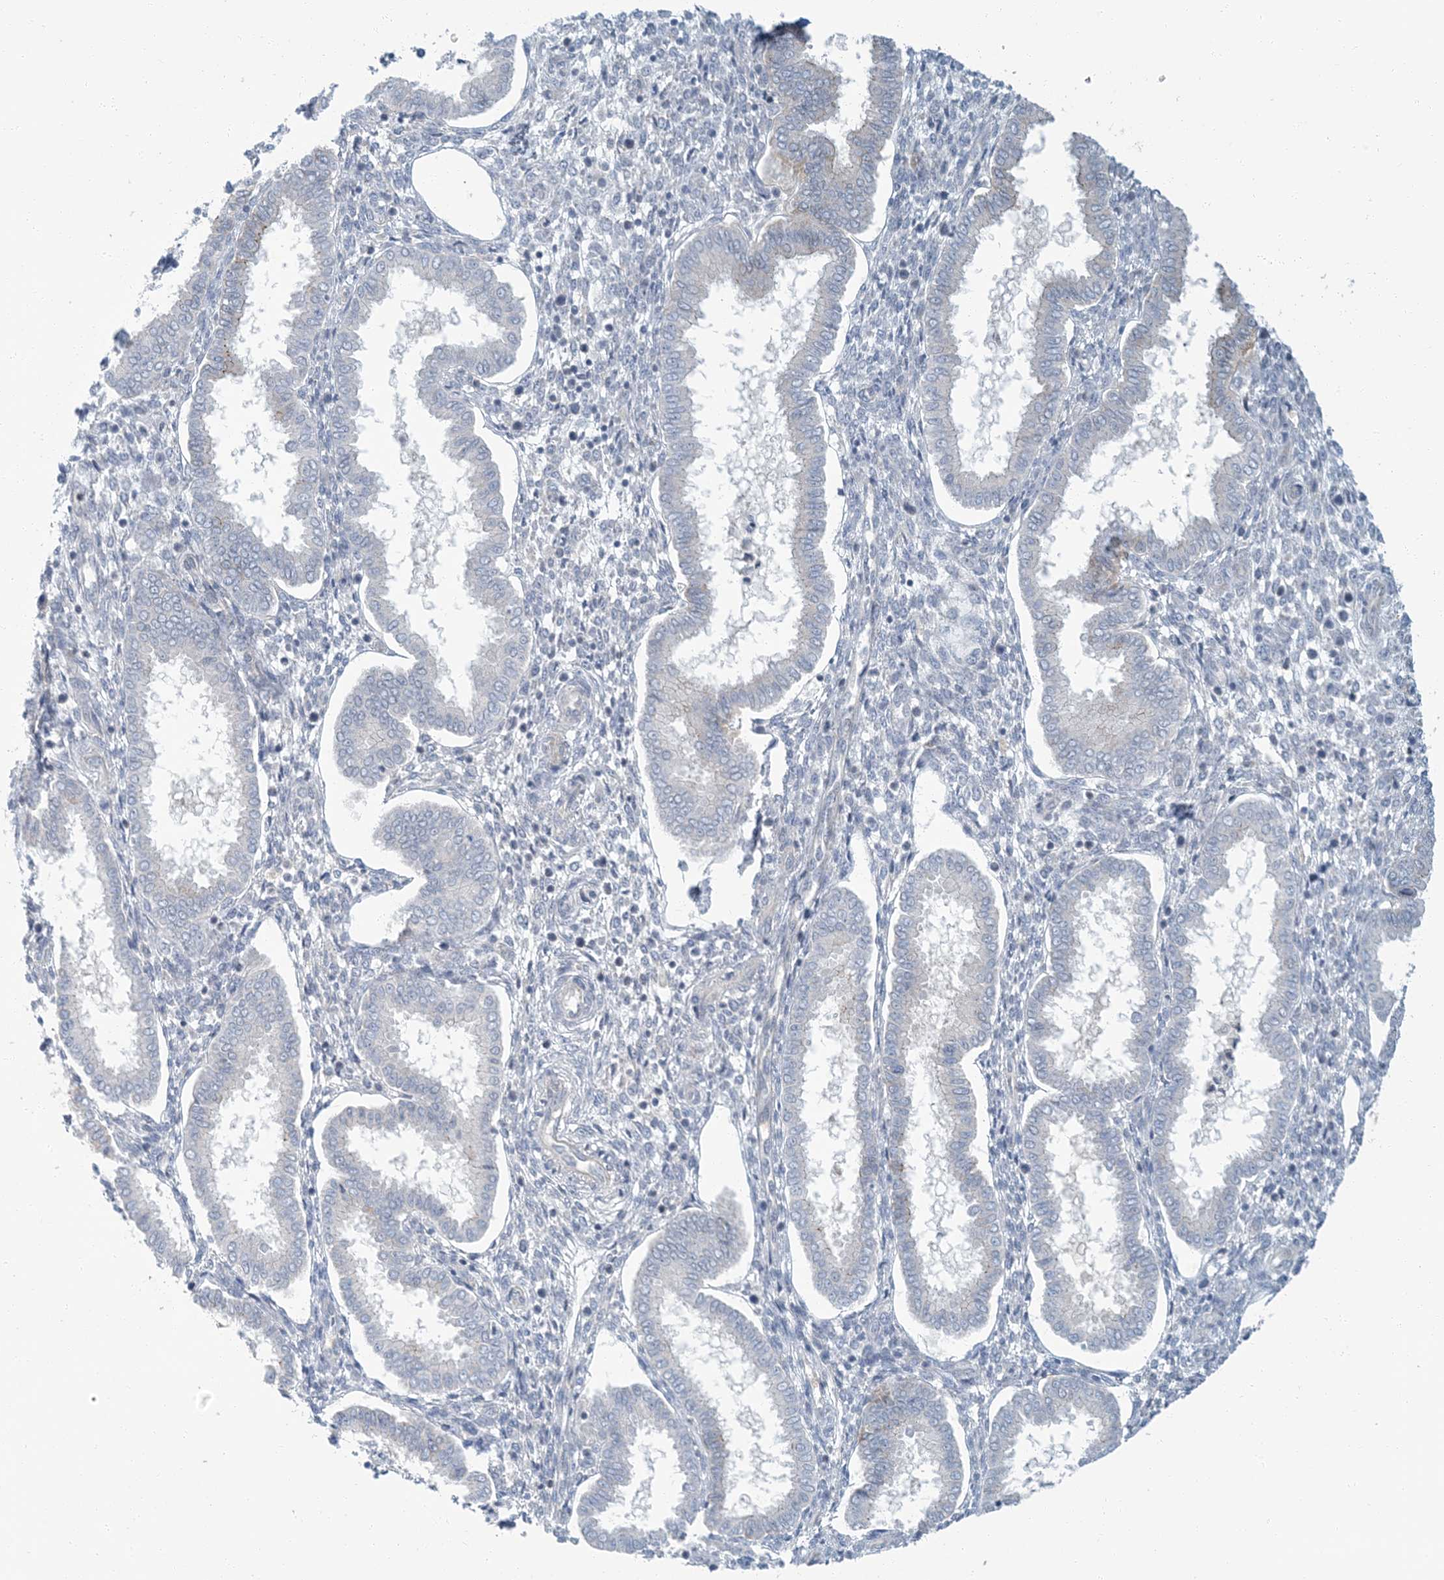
{"staining": {"intensity": "negative", "quantity": "none", "location": "none"}, "tissue": "endometrium", "cell_type": "Cells in endometrial stroma", "image_type": "normal", "snomed": [{"axis": "morphology", "description": "Normal tissue, NOS"}, {"axis": "topography", "description": "Endometrium"}], "caption": "This is a micrograph of immunohistochemistry (IHC) staining of benign endometrium, which shows no positivity in cells in endometrial stroma. Brightfield microscopy of IHC stained with DAB (brown) and hematoxylin (blue), captured at high magnification.", "gene": "EPHA4", "patient": {"sex": "female", "age": 24}}